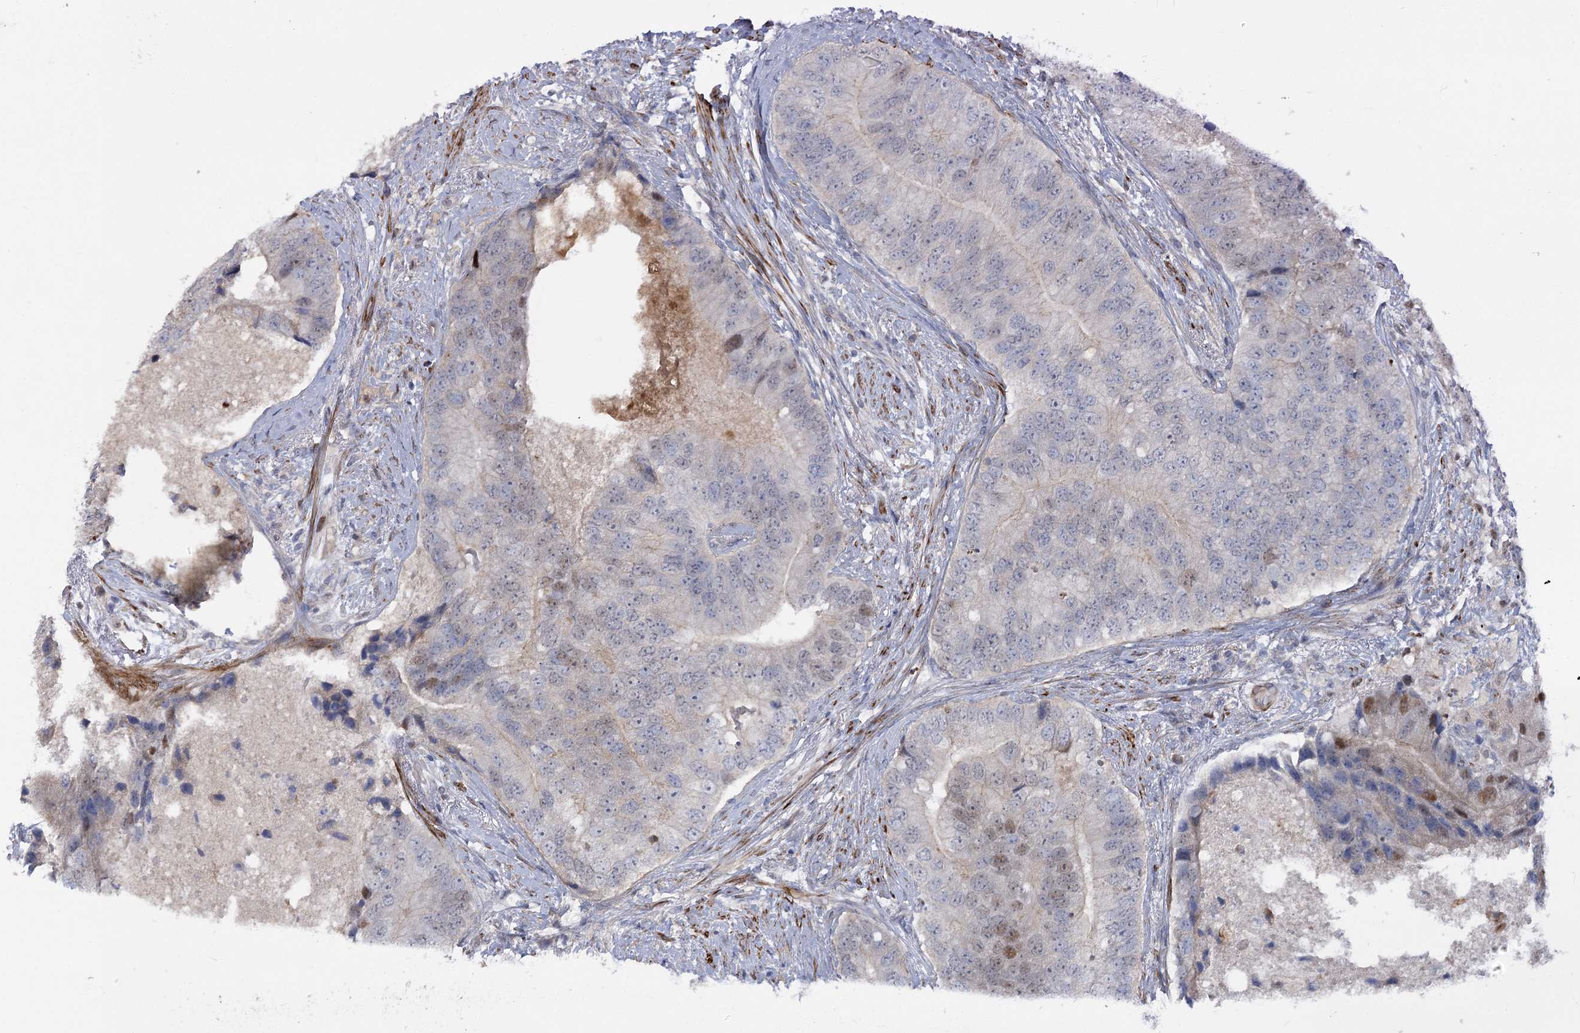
{"staining": {"intensity": "weak", "quantity": "<25%", "location": "nuclear"}, "tissue": "prostate cancer", "cell_type": "Tumor cells", "image_type": "cancer", "snomed": [{"axis": "morphology", "description": "Adenocarcinoma, High grade"}, {"axis": "topography", "description": "Prostate"}], "caption": "High-grade adenocarcinoma (prostate) was stained to show a protein in brown. There is no significant positivity in tumor cells. (Stains: DAB immunohistochemistry with hematoxylin counter stain, Microscopy: brightfield microscopy at high magnification).", "gene": "ARSI", "patient": {"sex": "male", "age": 70}}